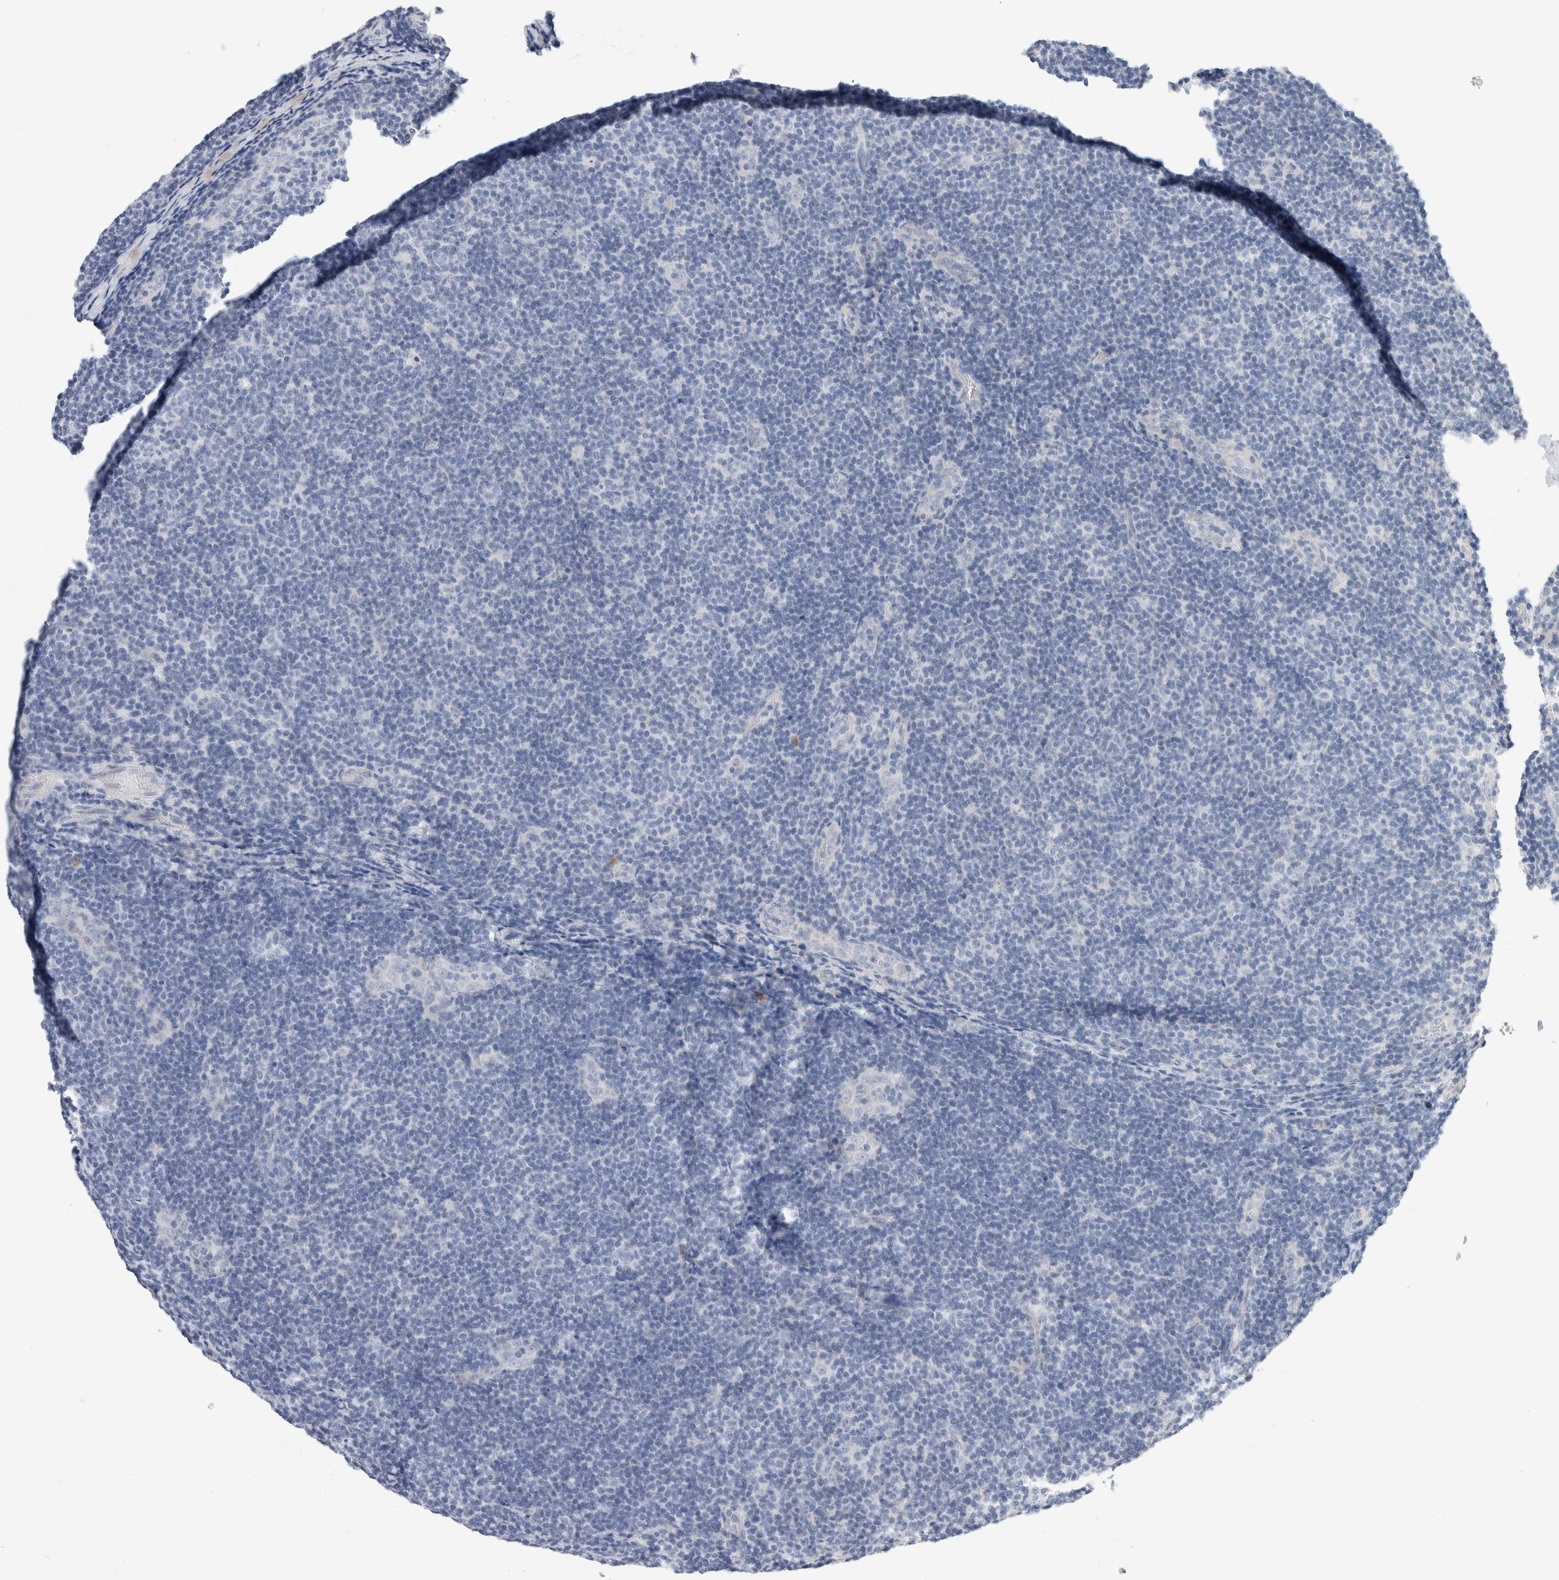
{"staining": {"intensity": "negative", "quantity": "none", "location": "none"}, "tissue": "lymphoma", "cell_type": "Tumor cells", "image_type": "cancer", "snomed": [{"axis": "morphology", "description": "Malignant lymphoma, non-Hodgkin's type, Low grade"}, {"axis": "topography", "description": "Lymph node"}], "caption": "This is an IHC micrograph of human malignant lymphoma, non-Hodgkin's type (low-grade). There is no positivity in tumor cells.", "gene": "SCN2A", "patient": {"sex": "male", "age": 83}}